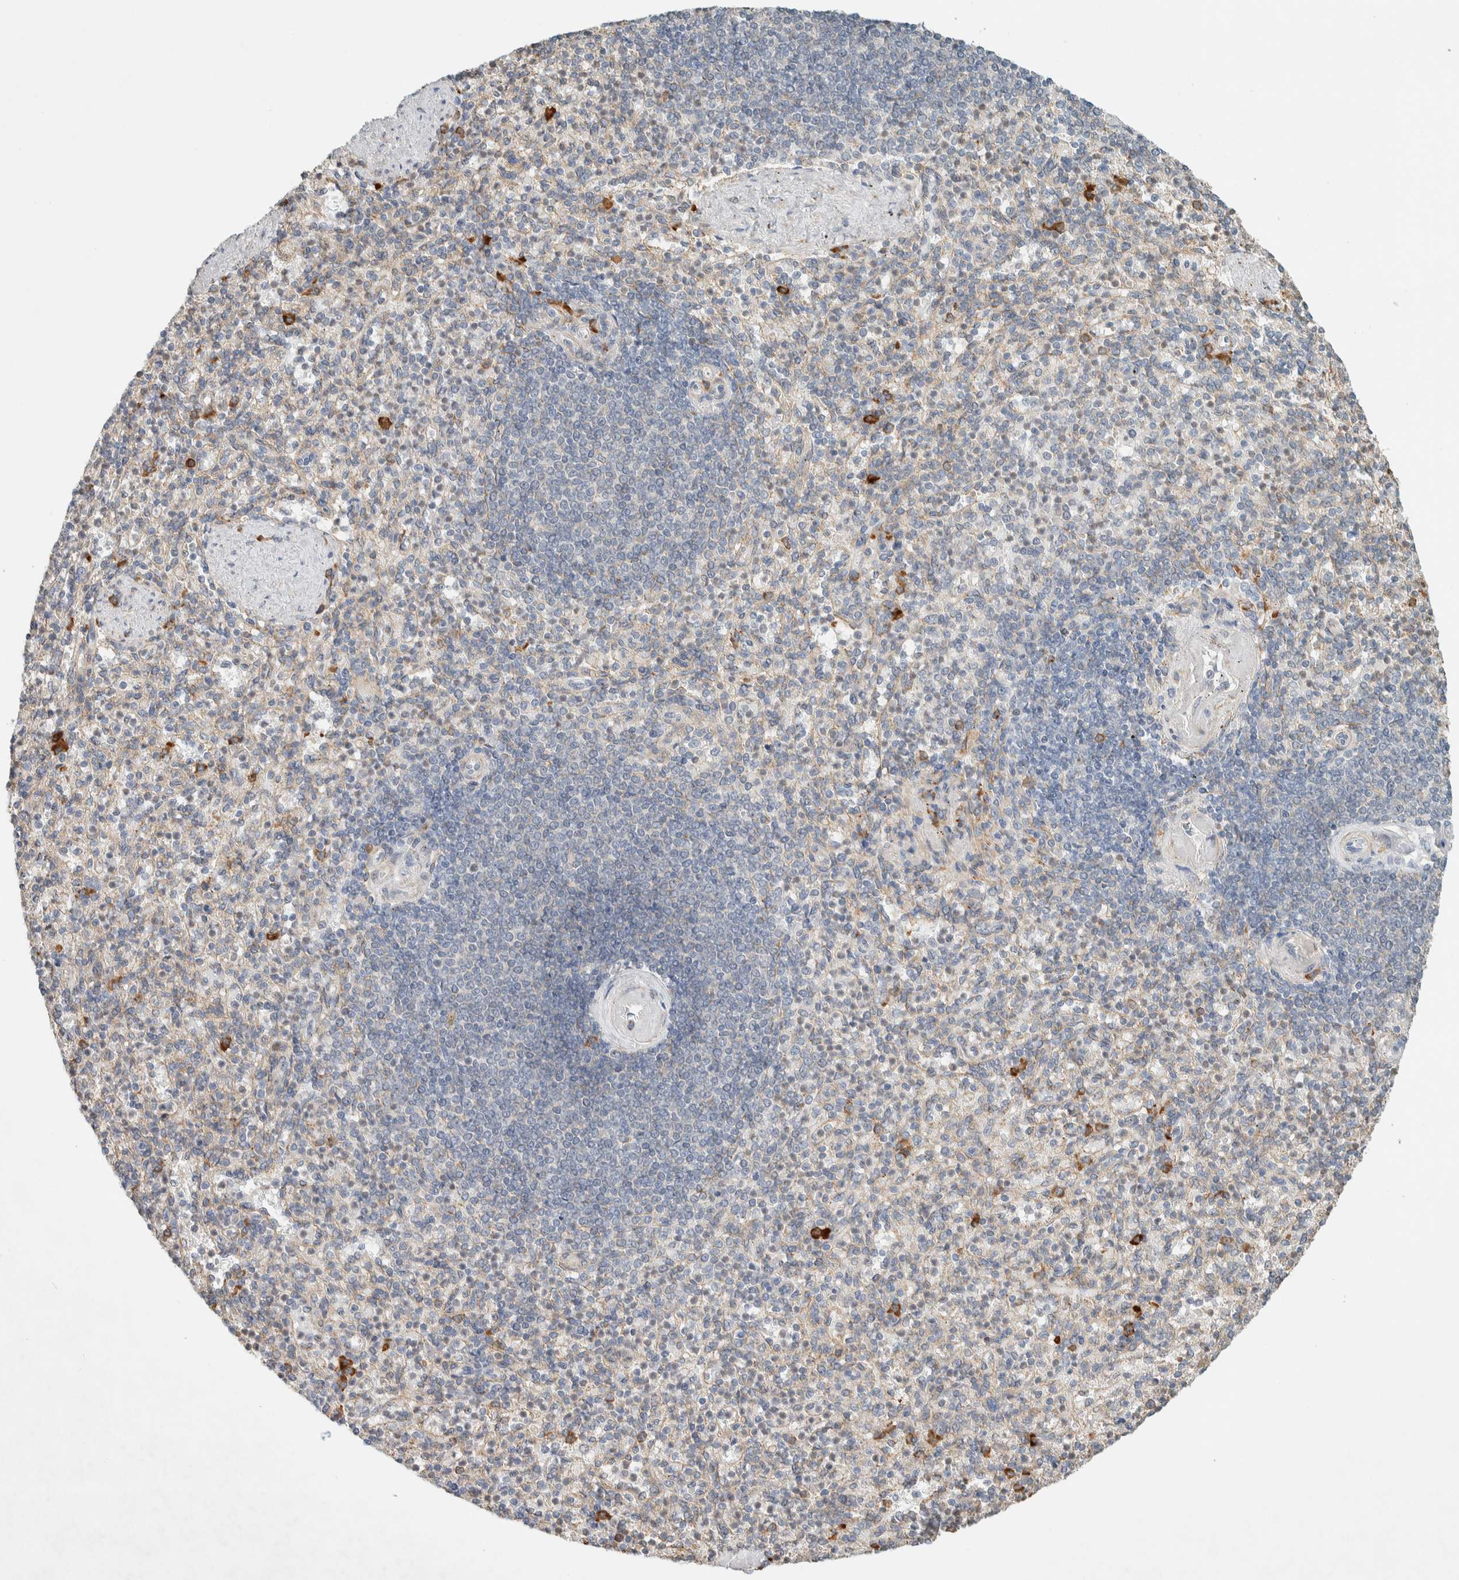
{"staining": {"intensity": "strong", "quantity": "<25%", "location": "cytoplasmic/membranous"}, "tissue": "spleen", "cell_type": "Cells in red pulp", "image_type": "normal", "snomed": [{"axis": "morphology", "description": "Normal tissue, NOS"}, {"axis": "topography", "description": "Spleen"}], "caption": "A photomicrograph of human spleen stained for a protein demonstrates strong cytoplasmic/membranous brown staining in cells in red pulp. The staining is performed using DAB (3,3'-diaminobenzidine) brown chromogen to label protein expression. The nuclei are counter-stained blue using hematoxylin.", "gene": "KLHL40", "patient": {"sex": "female", "age": 74}}